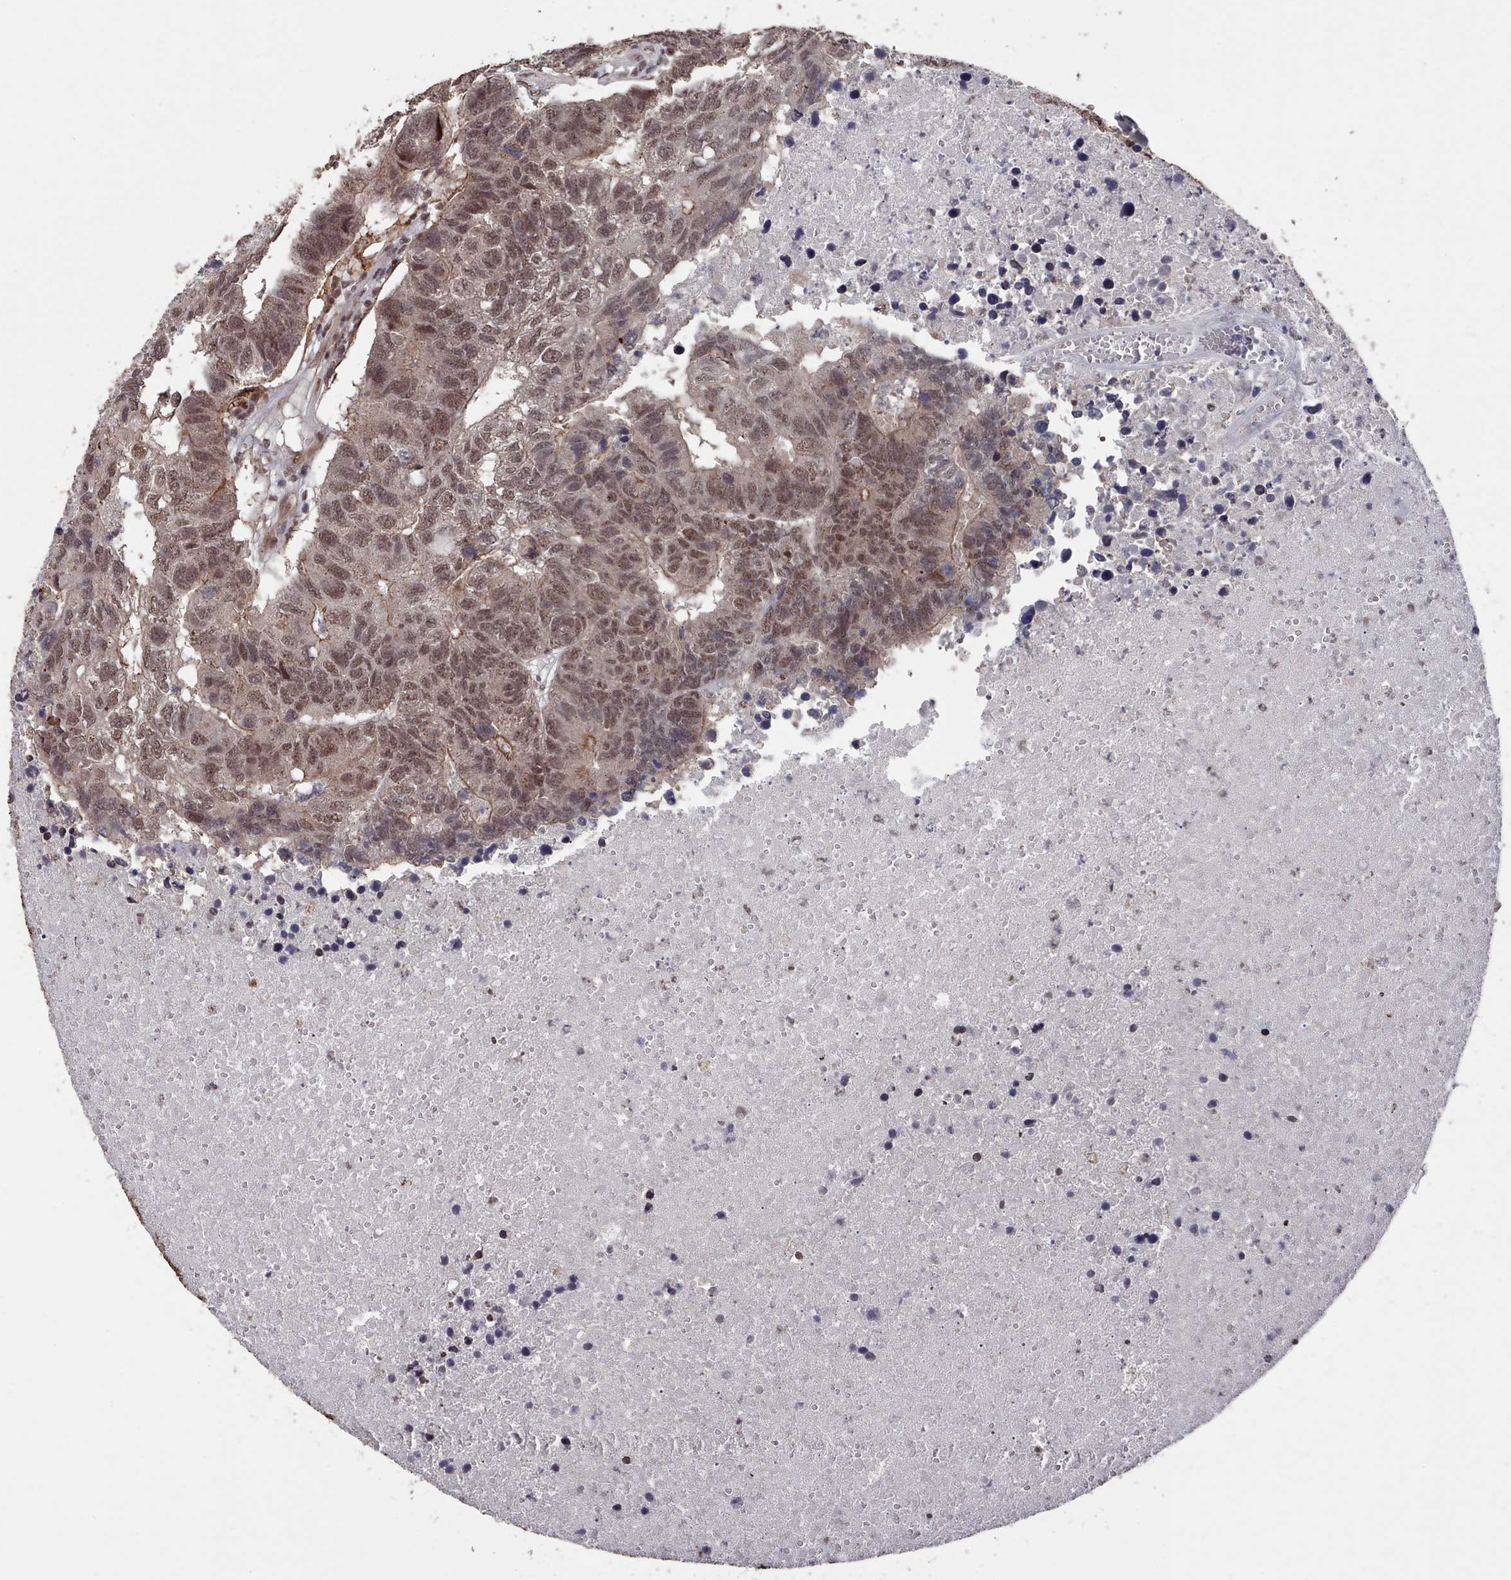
{"staining": {"intensity": "moderate", "quantity": ">75%", "location": "cytoplasmic/membranous,nuclear"}, "tissue": "colorectal cancer", "cell_type": "Tumor cells", "image_type": "cancer", "snomed": [{"axis": "morphology", "description": "Adenocarcinoma, NOS"}, {"axis": "topography", "description": "Colon"}], "caption": "IHC staining of colorectal cancer, which displays medium levels of moderate cytoplasmic/membranous and nuclear positivity in about >75% of tumor cells indicating moderate cytoplasmic/membranous and nuclear protein expression. The staining was performed using DAB (3,3'-diaminobenzidine) (brown) for protein detection and nuclei were counterstained in hematoxylin (blue).", "gene": "PNRC2", "patient": {"sex": "female", "age": 48}}